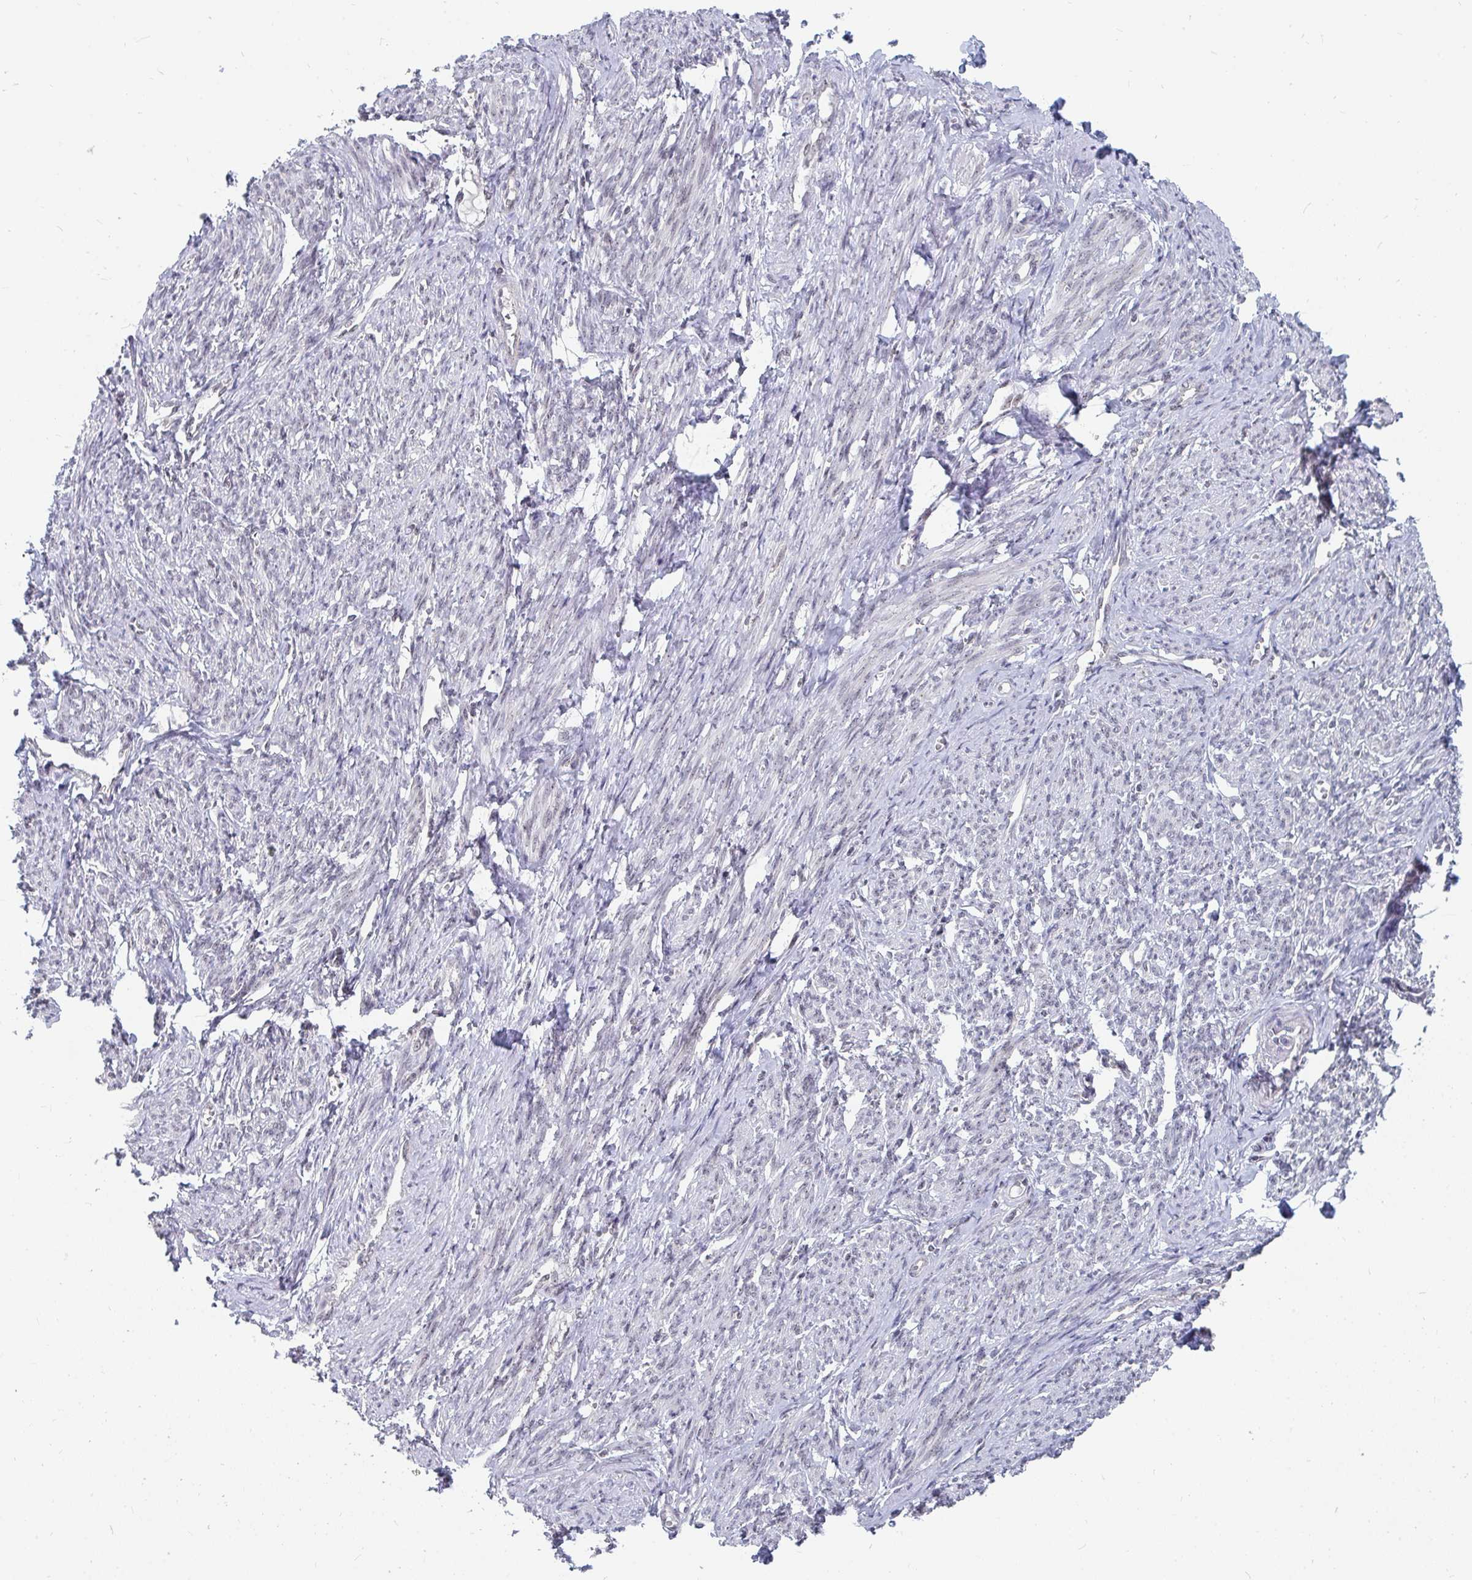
{"staining": {"intensity": "weak", "quantity": "25%-75%", "location": "nuclear"}, "tissue": "smooth muscle", "cell_type": "Smooth muscle cells", "image_type": "normal", "snomed": [{"axis": "morphology", "description": "Normal tissue, NOS"}, {"axis": "topography", "description": "Smooth muscle"}], "caption": "Immunohistochemistry photomicrograph of normal human smooth muscle stained for a protein (brown), which displays low levels of weak nuclear positivity in about 25%-75% of smooth muscle cells.", "gene": "TRIP12", "patient": {"sex": "female", "age": 65}}